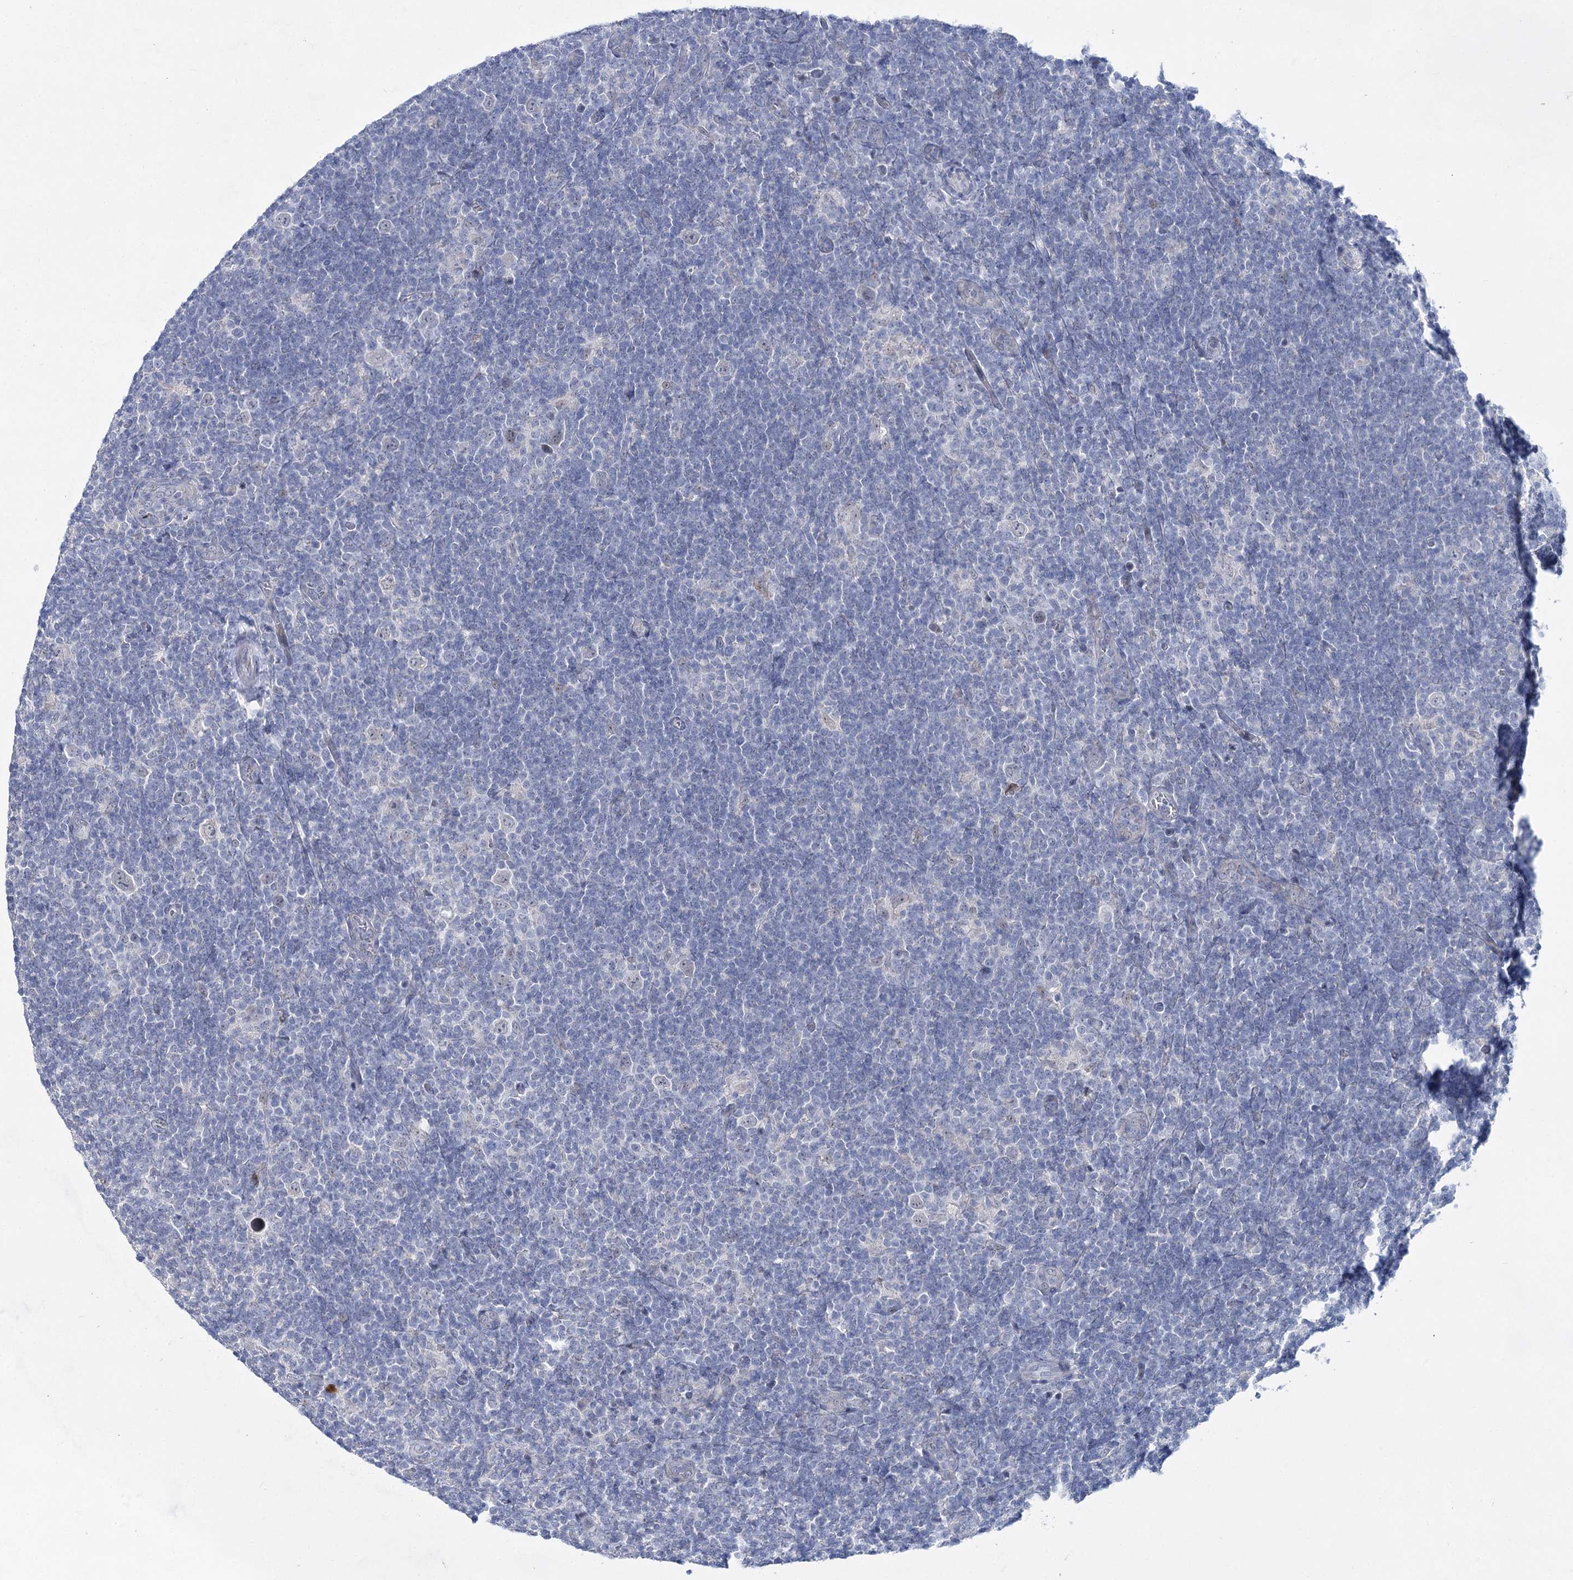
{"staining": {"intensity": "negative", "quantity": "none", "location": "none"}, "tissue": "lymphoma", "cell_type": "Tumor cells", "image_type": "cancer", "snomed": [{"axis": "morphology", "description": "Hodgkin's disease, NOS"}, {"axis": "topography", "description": "Lymph node"}], "caption": "Tumor cells are negative for protein expression in human Hodgkin's disease.", "gene": "BPHL", "patient": {"sex": "female", "age": 57}}